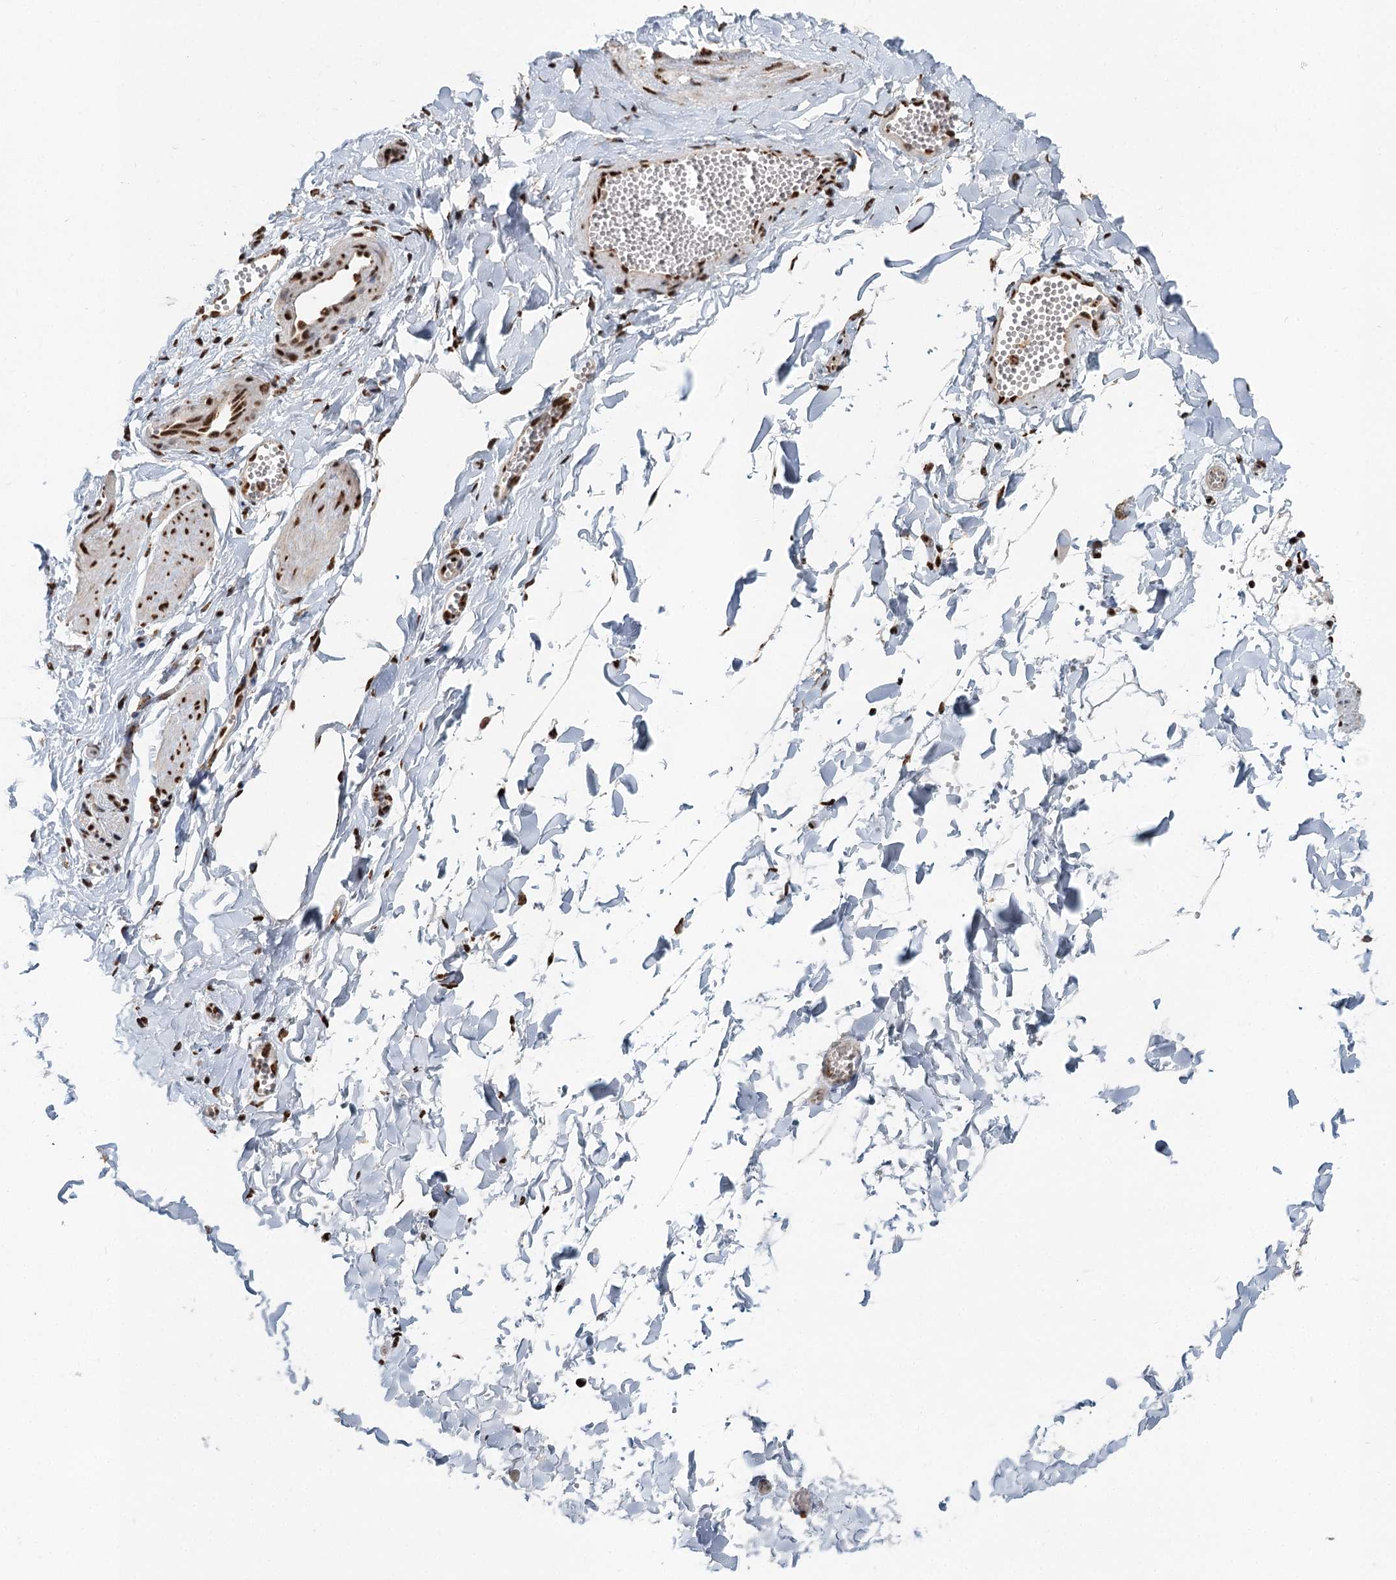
{"staining": {"intensity": "strong", "quantity": ">75%", "location": "nuclear"}, "tissue": "adipose tissue", "cell_type": "Adipocytes", "image_type": "normal", "snomed": [{"axis": "morphology", "description": "Normal tissue, NOS"}, {"axis": "topography", "description": "Gallbladder"}, {"axis": "topography", "description": "Peripheral nerve tissue"}], "caption": "A brown stain labels strong nuclear expression of a protein in adipocytes of normal adipose tissue.", "gene": "GPALPP1", "patient": {"sex": "male", "age": 38}}